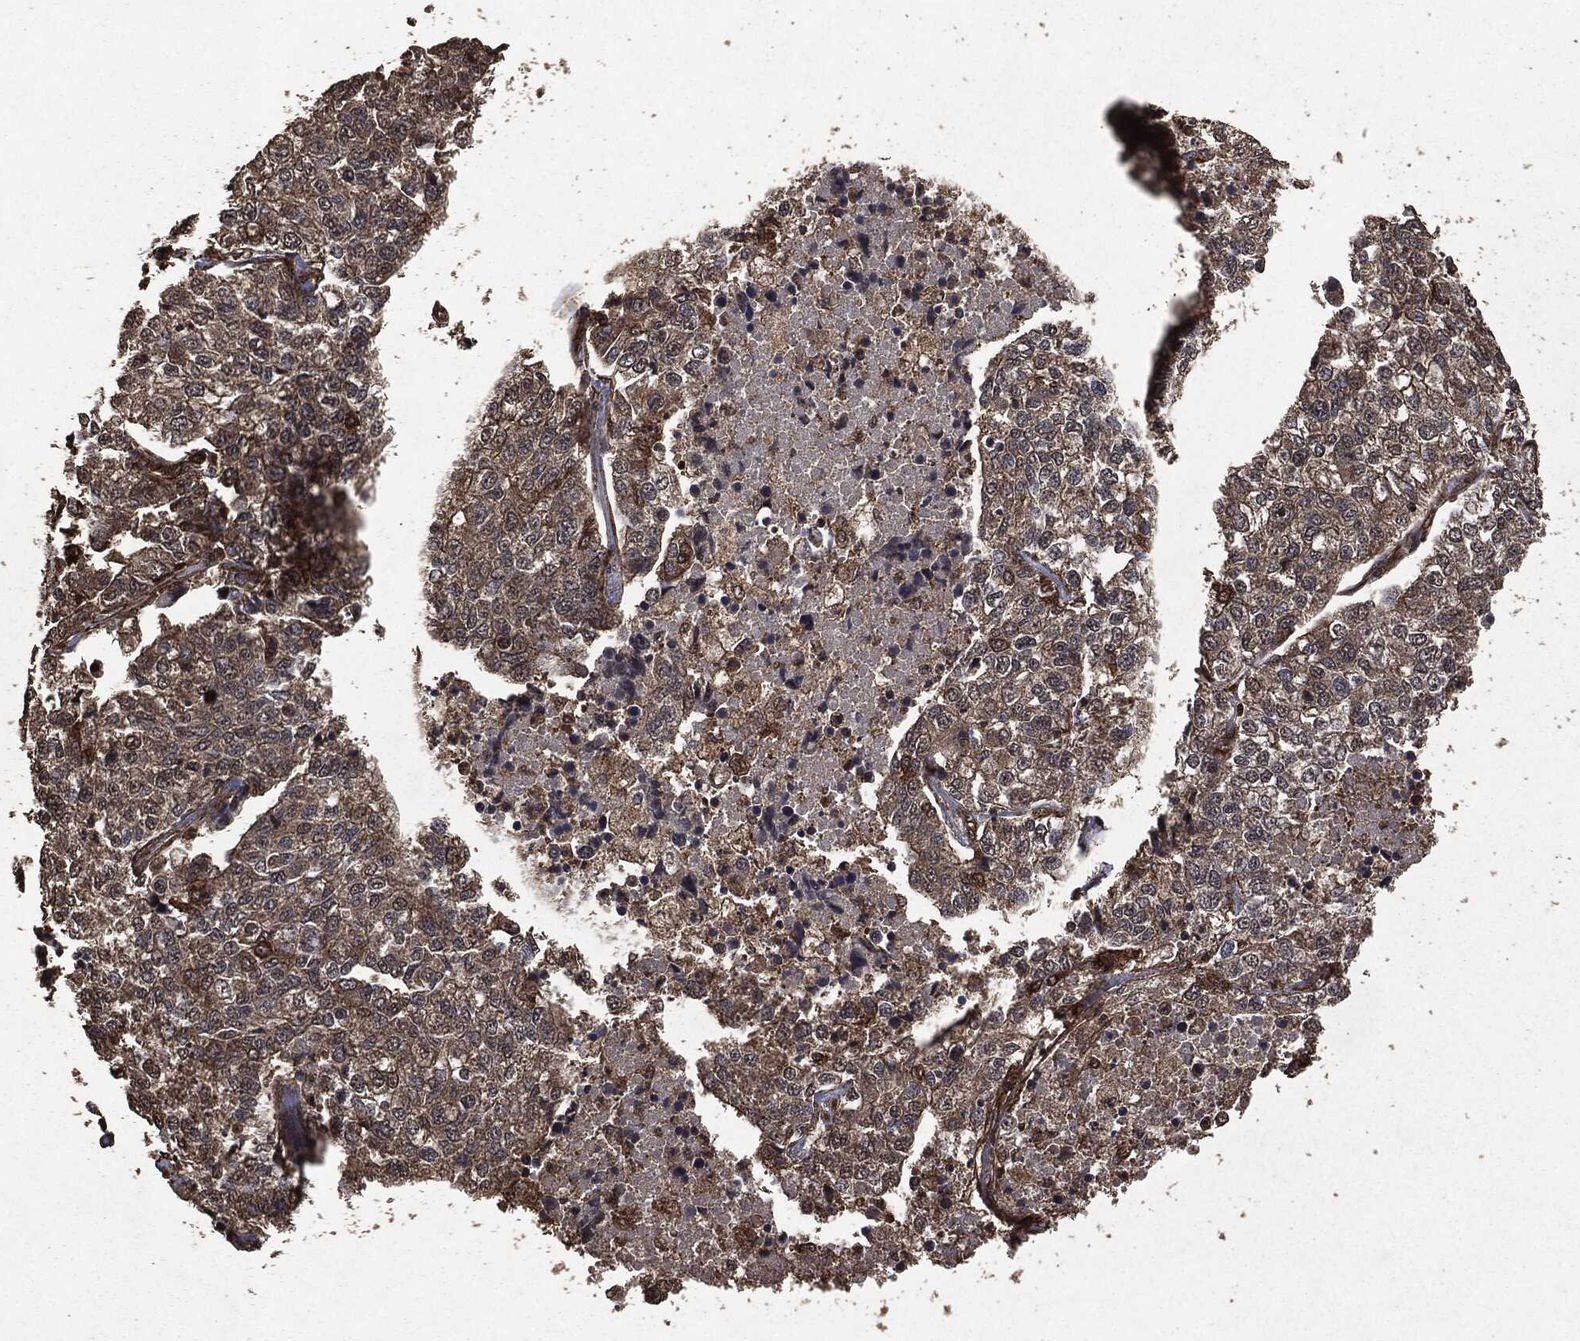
{"staining": {"intensity": "strong", "quantity": "<25%", "location": "cytoplasmic/membranous"}, "tissue": "lung cancer", "cell_type": "Tumor cells", "image_type": "cancer", "snomed": [{"axis": "morphology", "description": "Adenocarcinoma, NOS"}, {"axis": "topography", "description": "Lung"}], "caption": "High-power microscopy captured an immunohistochemistry (IHC) histopathology image of lung cancer, revealing strong cytoplasmic/membranous expression in approximately <25% of tumor cells.", "gene": "HRAS", "patient": {"sex": "male", "age": 49}}